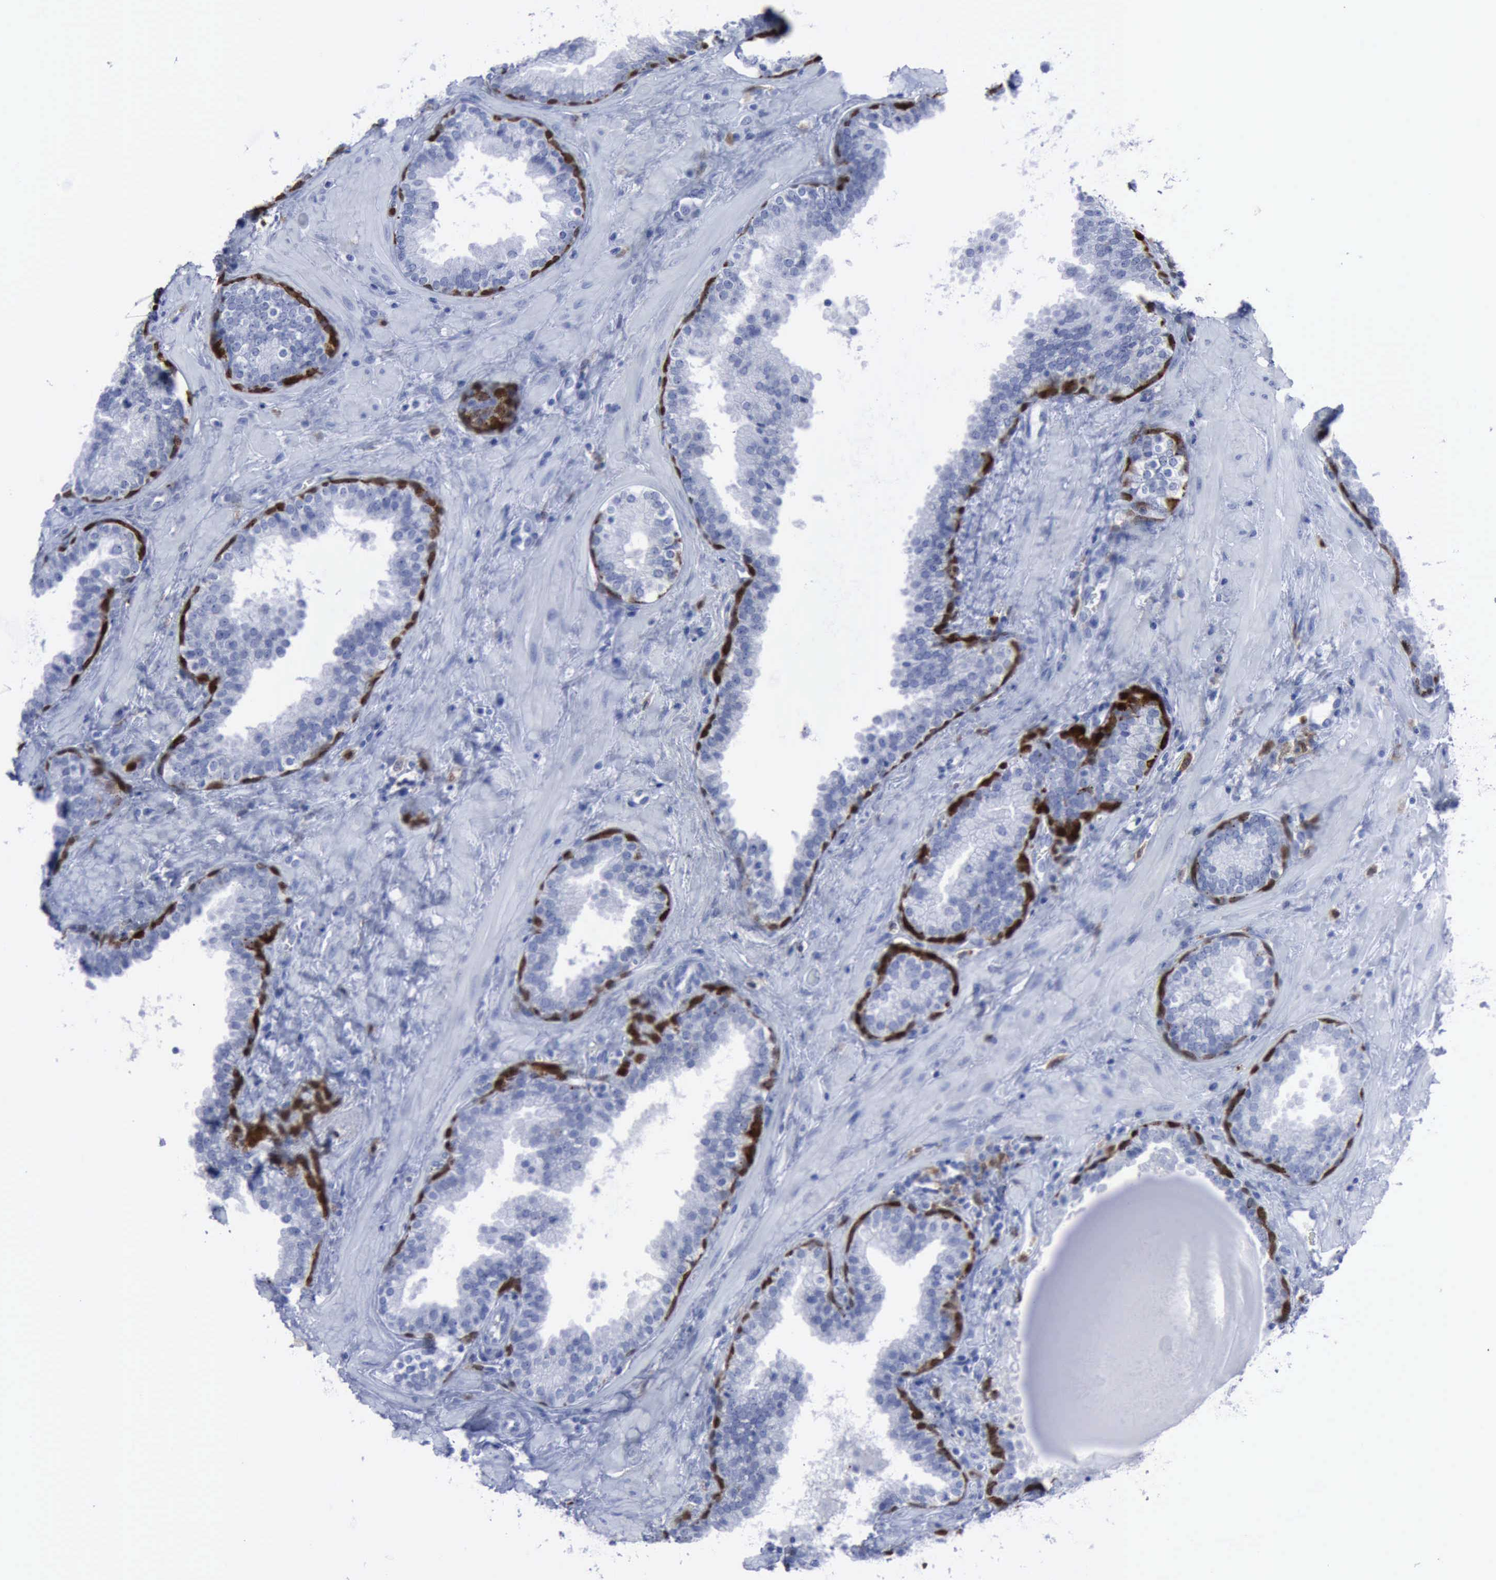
{"staining": {"intensity": "strong", "quantity": "<25%", "location": "cytoplasmic/membranous,nuclear"}, "tissue": "prostate", "cell_type": "Glandular cells", "image_type": "normal", "snomed": [{"axis": "morphology", "description": "Normal tissue, NOS"}, {"axis": "topography", "description": "Prostate"}], "caption": "Glandular cells show medium levels of strong cytoplasmic/membranous,nuclear expression in about <25% of cells in unremarkable human prostate.", "gene": "CSTA", "patient": {"sex": "male", "age": 51}}